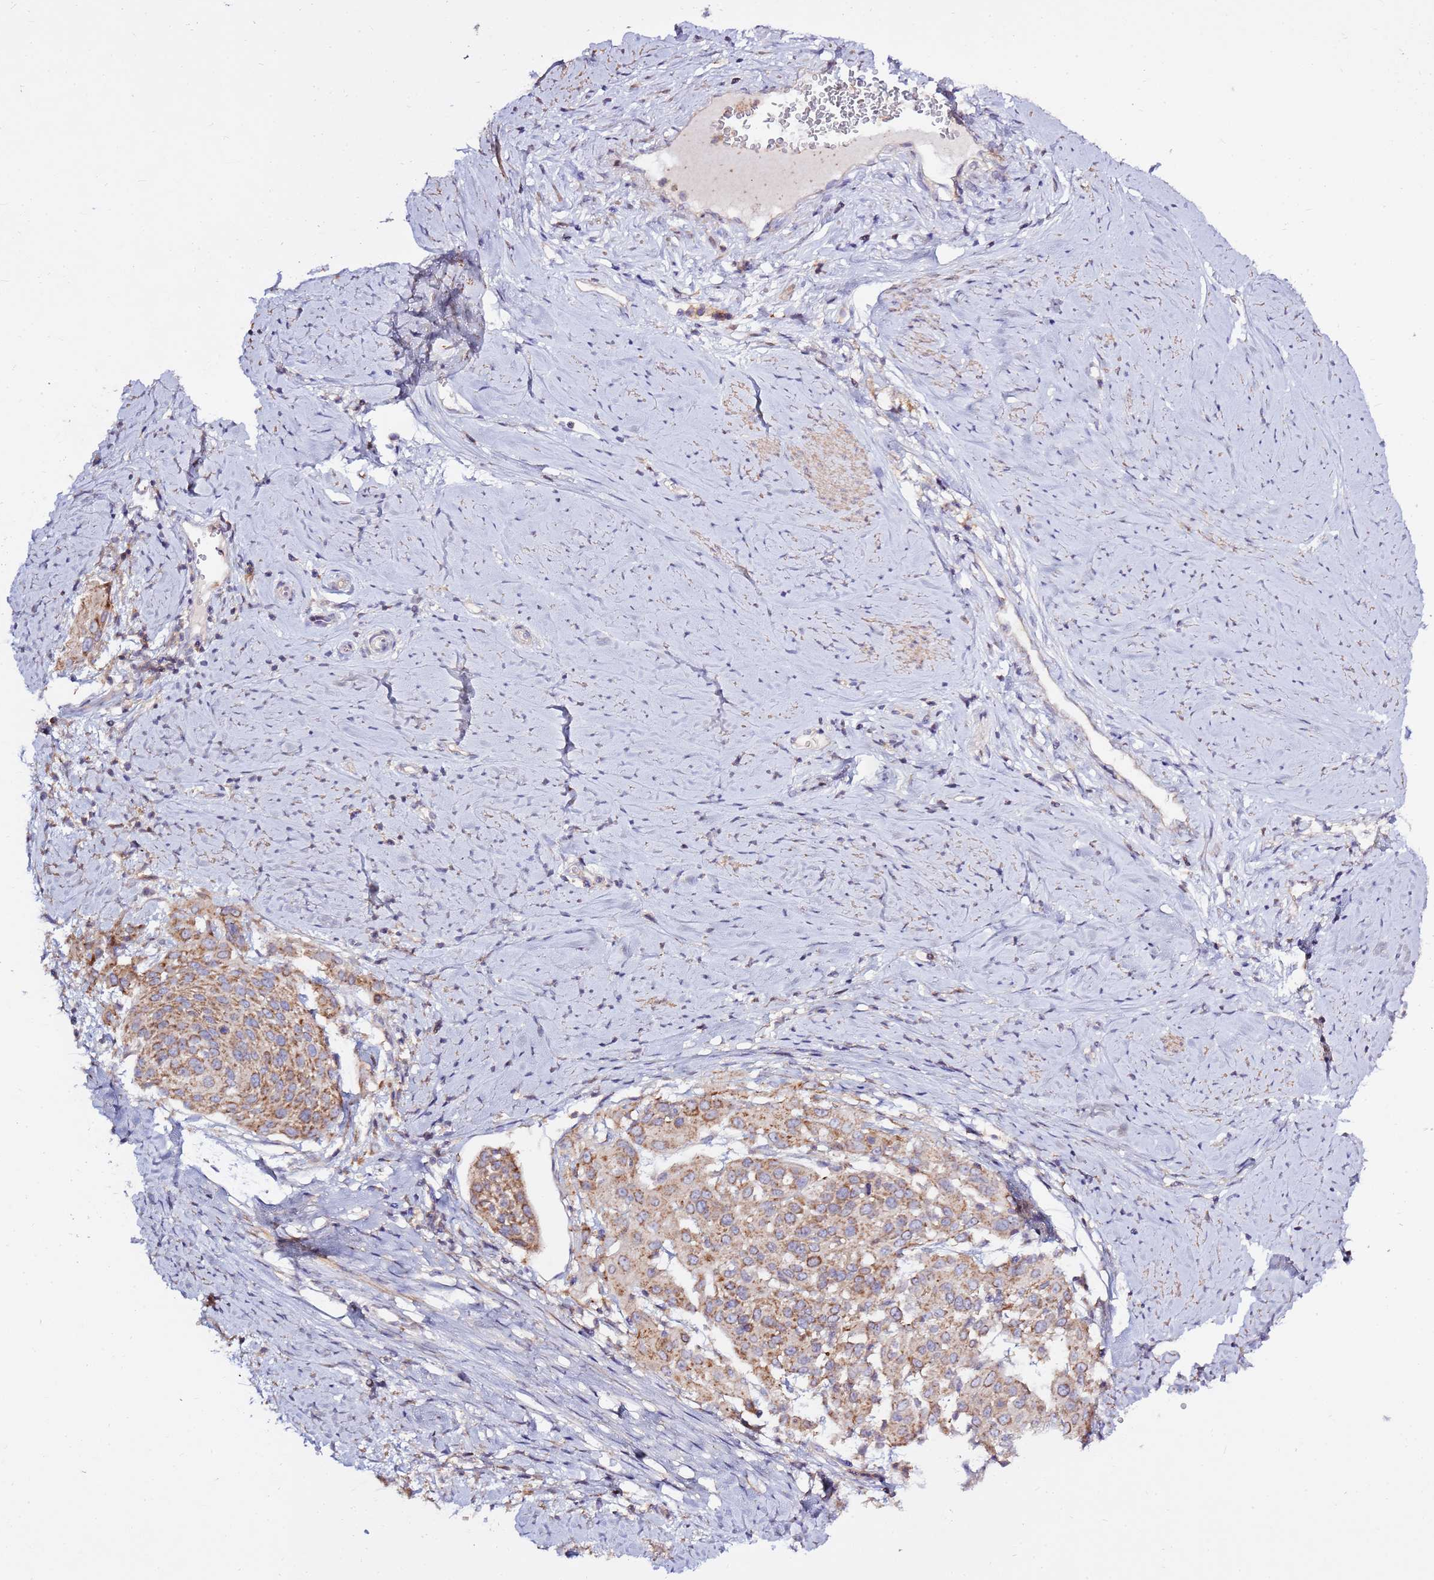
{"staining": {"intensity": "moderate", "quantity": ">75%", "location": "cytoplasmic/membranous"}, "tissue": "cervical cancer", "cell_type": "Tumor cells", "image_type": "cancer", "snomed": [{"axis": "morphology", "description": "Squamous cell carcinoma, NOS"}, {"axis": "topography", "description": "Cervix"}], "caption": "Immunohistochemical staining of human squamous cell carcinoma (cervical) exhibits medium levels of moderate cytoplasmic/membranous protein expression in approximately >75% of tumor cells.", "gene": "EVA1B", "patient": {"sex": "female", "age": 44}}